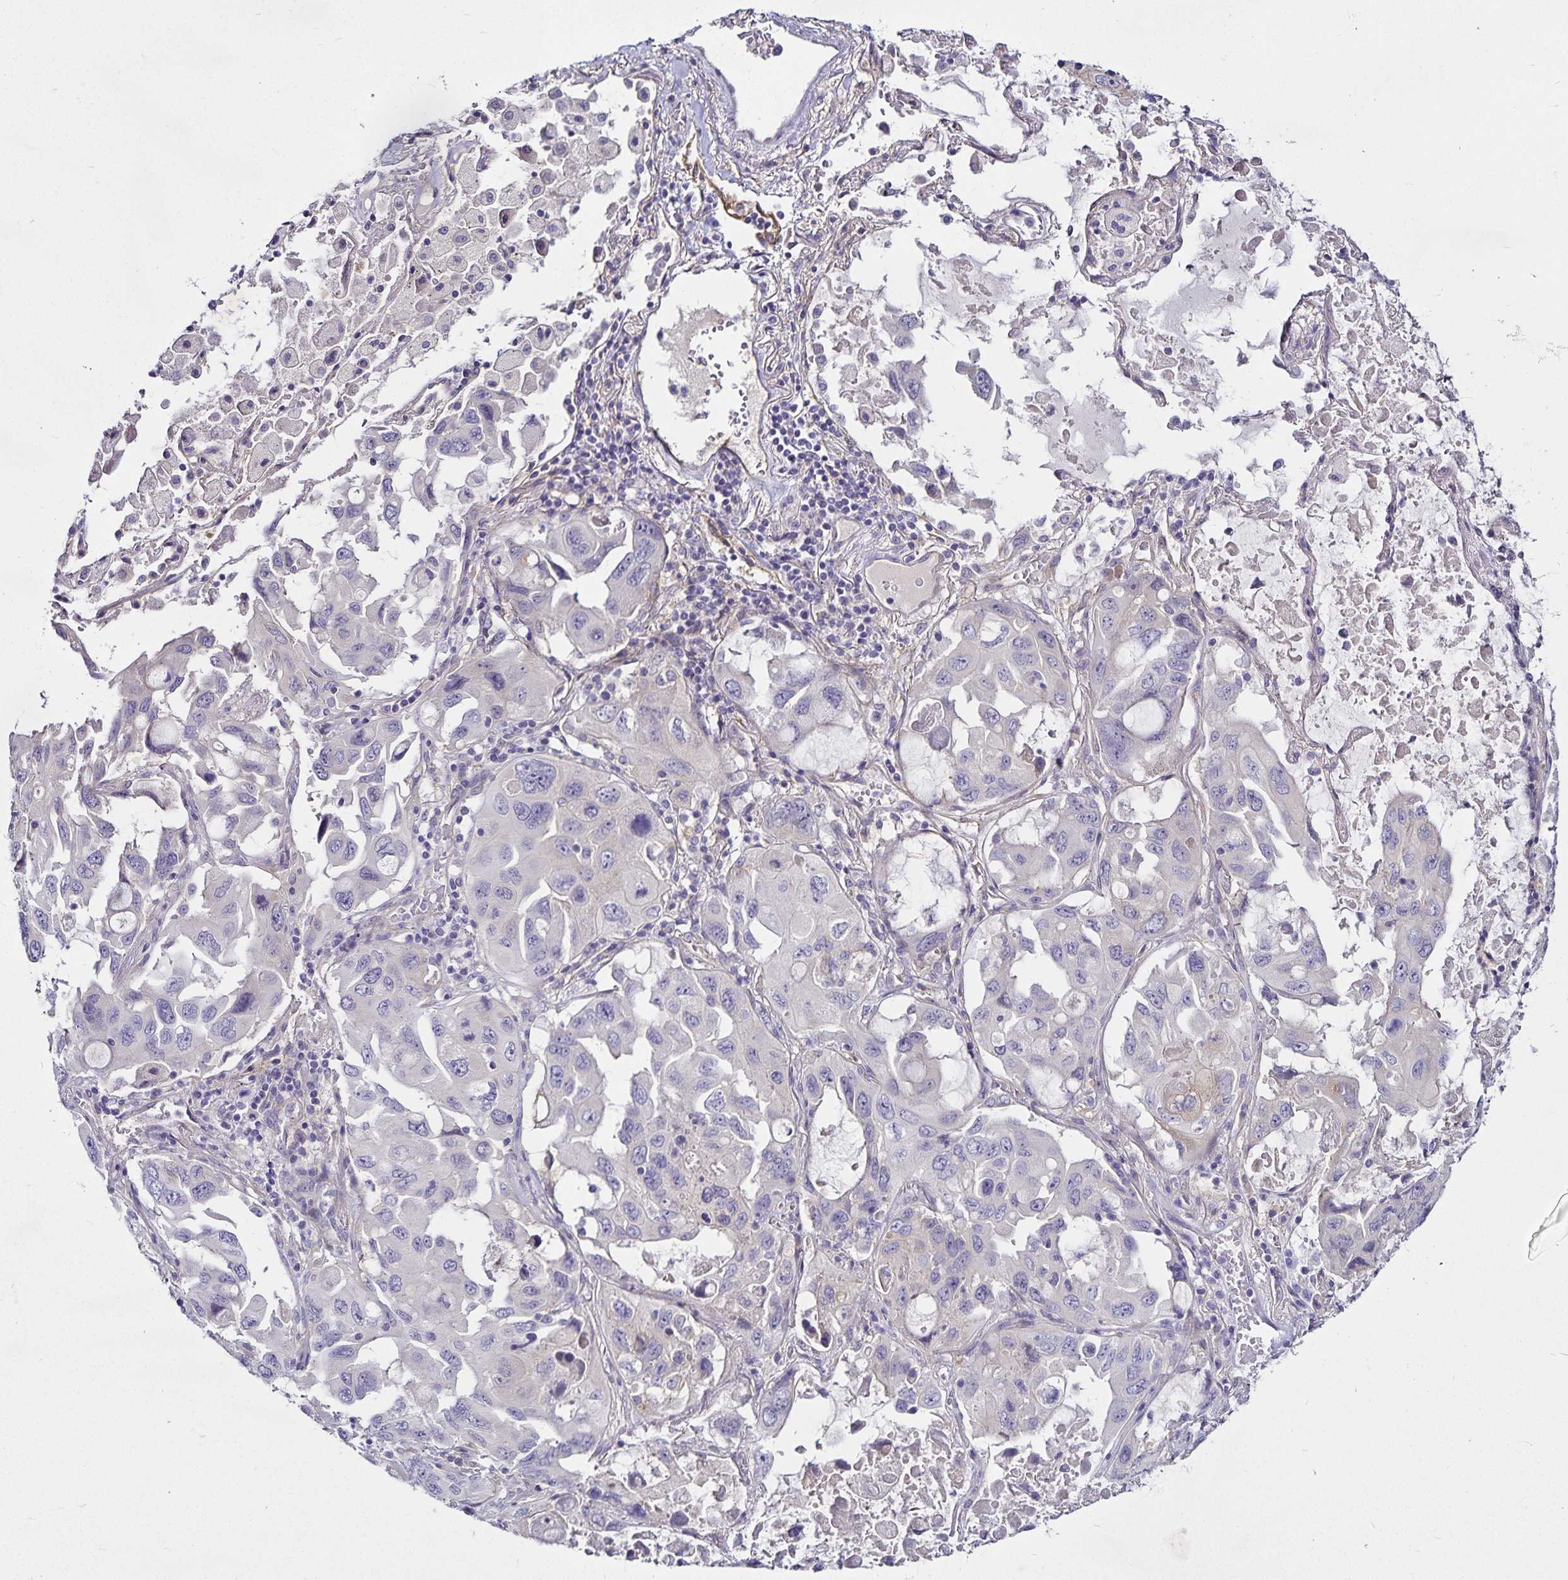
{"staining": {"intensity": "negative", "quantity": "none", "location": "none"}, "tissue": "lung cancer", "cell_type": "Tumor cells", "image_type": "cancer", "snomed": [{"axis": "morphology", "description": "Squamous cell carcinoma, NOS"}, {"axis": "topography", "description": "Lung"}], "caption": "Human lung cancer (squamous cell carcinoma) stained for a protein using IHC demonstrates no expression in tumor cells.", "gene": "GNG12", "patient": {"sex": "female", "age": 73}}